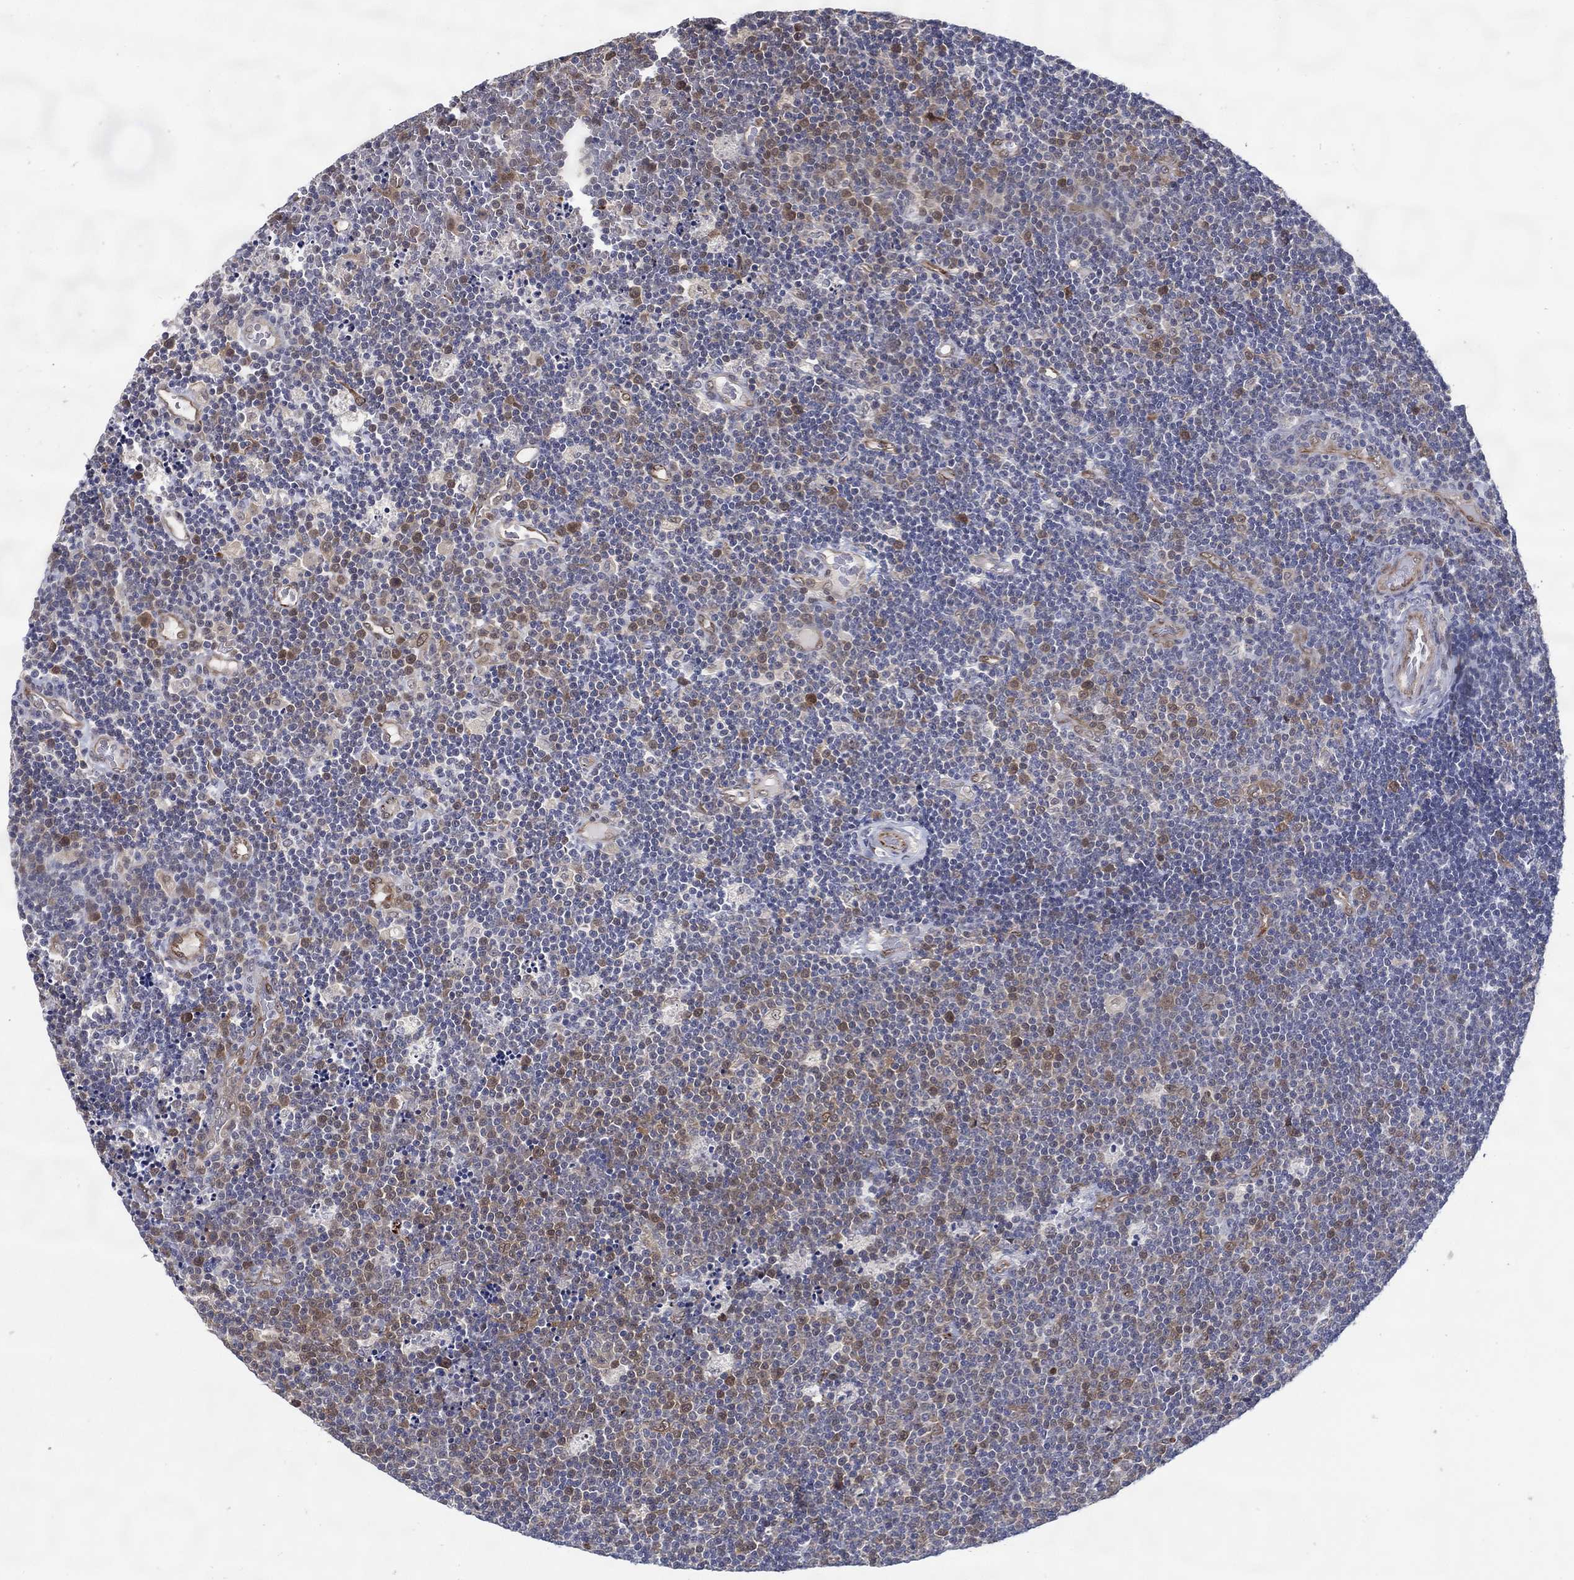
{"staining": {"intensity": "moderate", "quantity": "<25%", "location": "cytoplasmic/membranous"}, "tissue": "lymphoma", "cell_type": "Tumor cells", "image_type": "cancer", "snomed": [{"axis": "morphology", "description": "Malignant lymphoma, non-Hodgkin's type, Low grade"}, {"axis": "topography", "description": "Brain"}], "caption": "Low-grade malignant lymphoma, non-Hodgkin's type stained with DAB immunohistochemistry shows low levels of moderate cytoplasmic/membranous expression in about <25% of tumor cells.", "gene": "ARHGAP11A", "patient": {"sex": "female", "age": 66}}